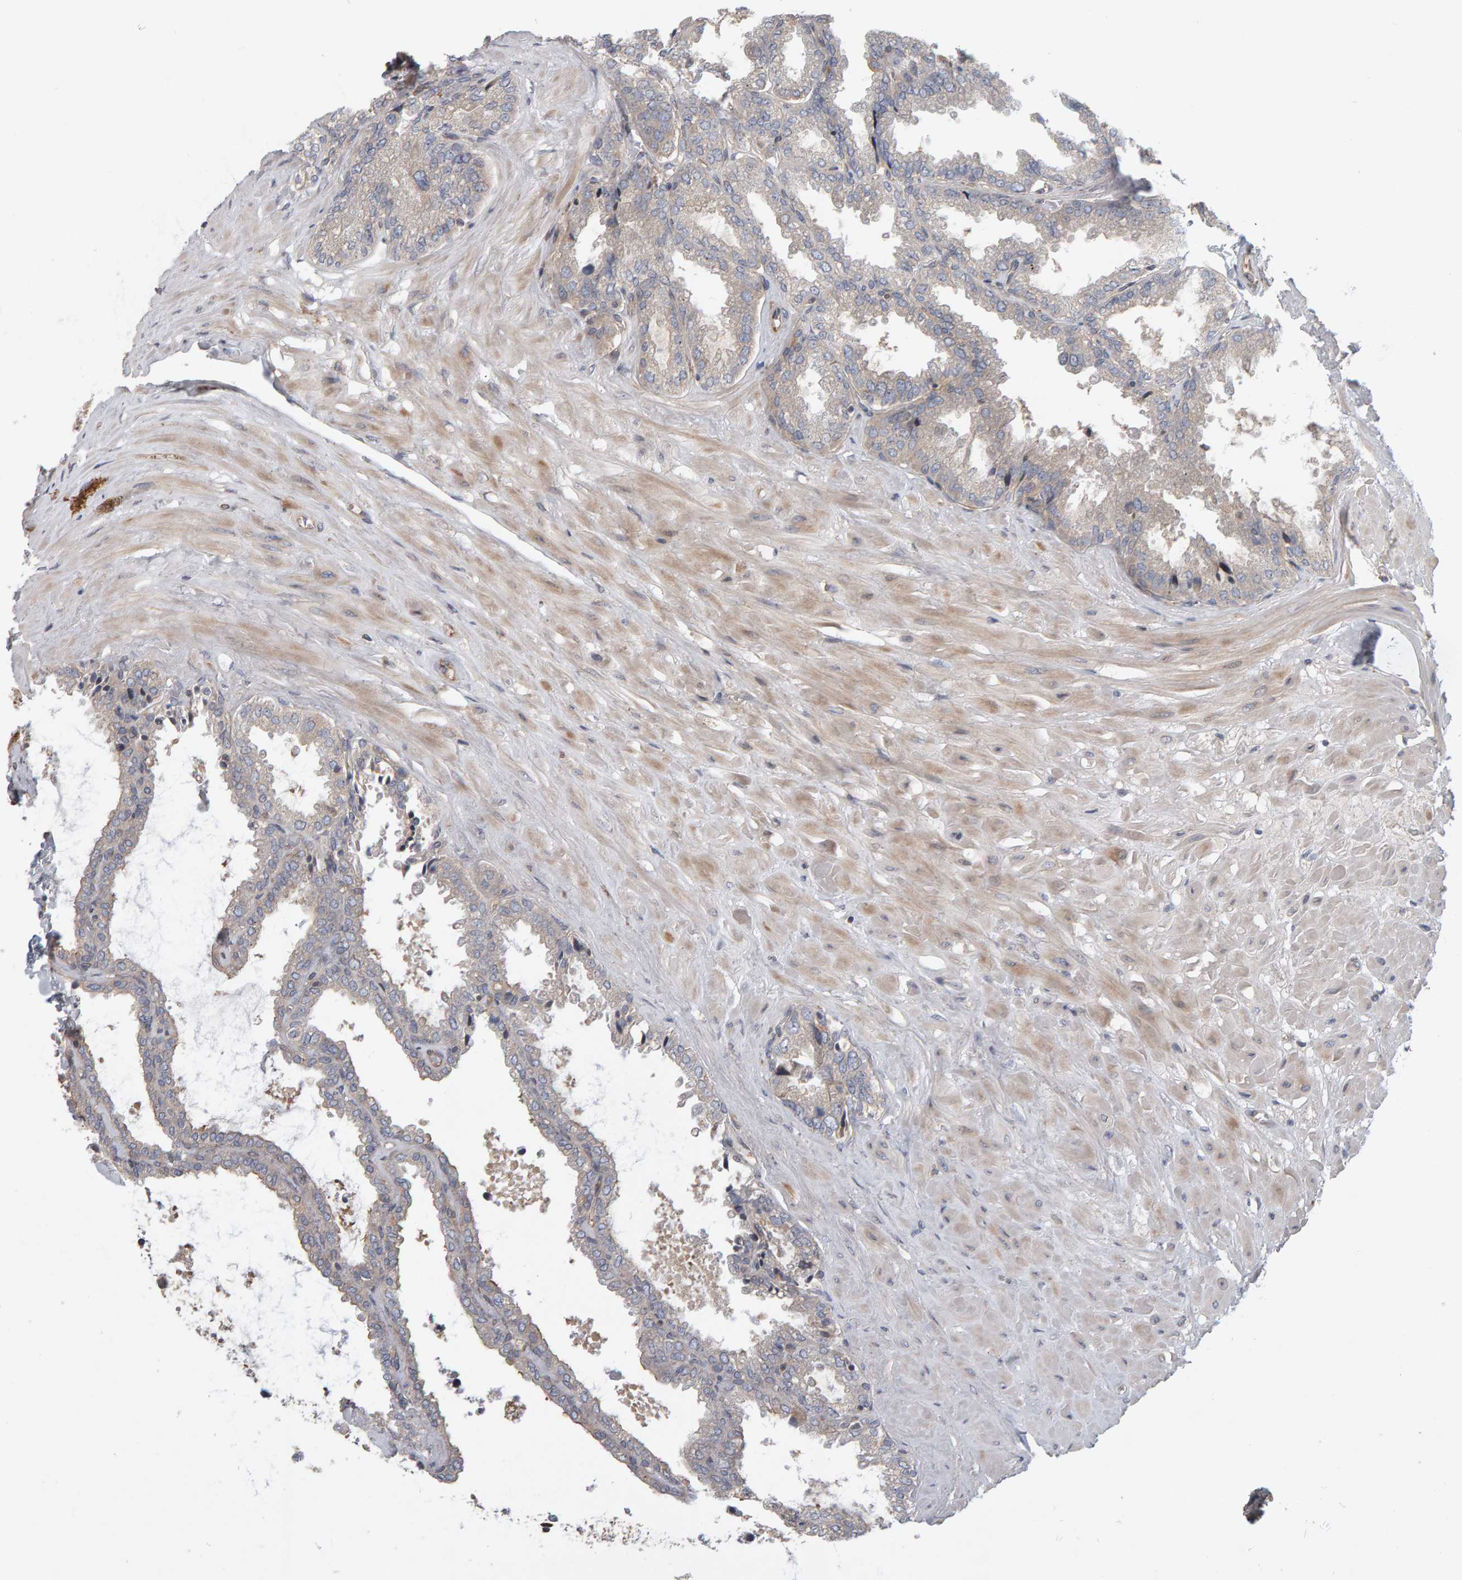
{"staining": {"intensity": "weak", "quantity": "25%-75%", "location": "cytoplasmic/membranous"}, "tissue": "seminal vesicle", "cell_type": "Glandular cells", "image_type": "normal", "snomed": [{"axis": "morphology", "description": "Normal tissue, NOS"}, {"axis": "topography", "description": "Seminal veicle"}], "caption": "Unremarkable seminal vesicle reveals weak cytoplasmic/membranous positivity in about 25%-75% of glandular cells.", "gene": "C9orf72", "patient": {"sex": "male", "age": 46}}